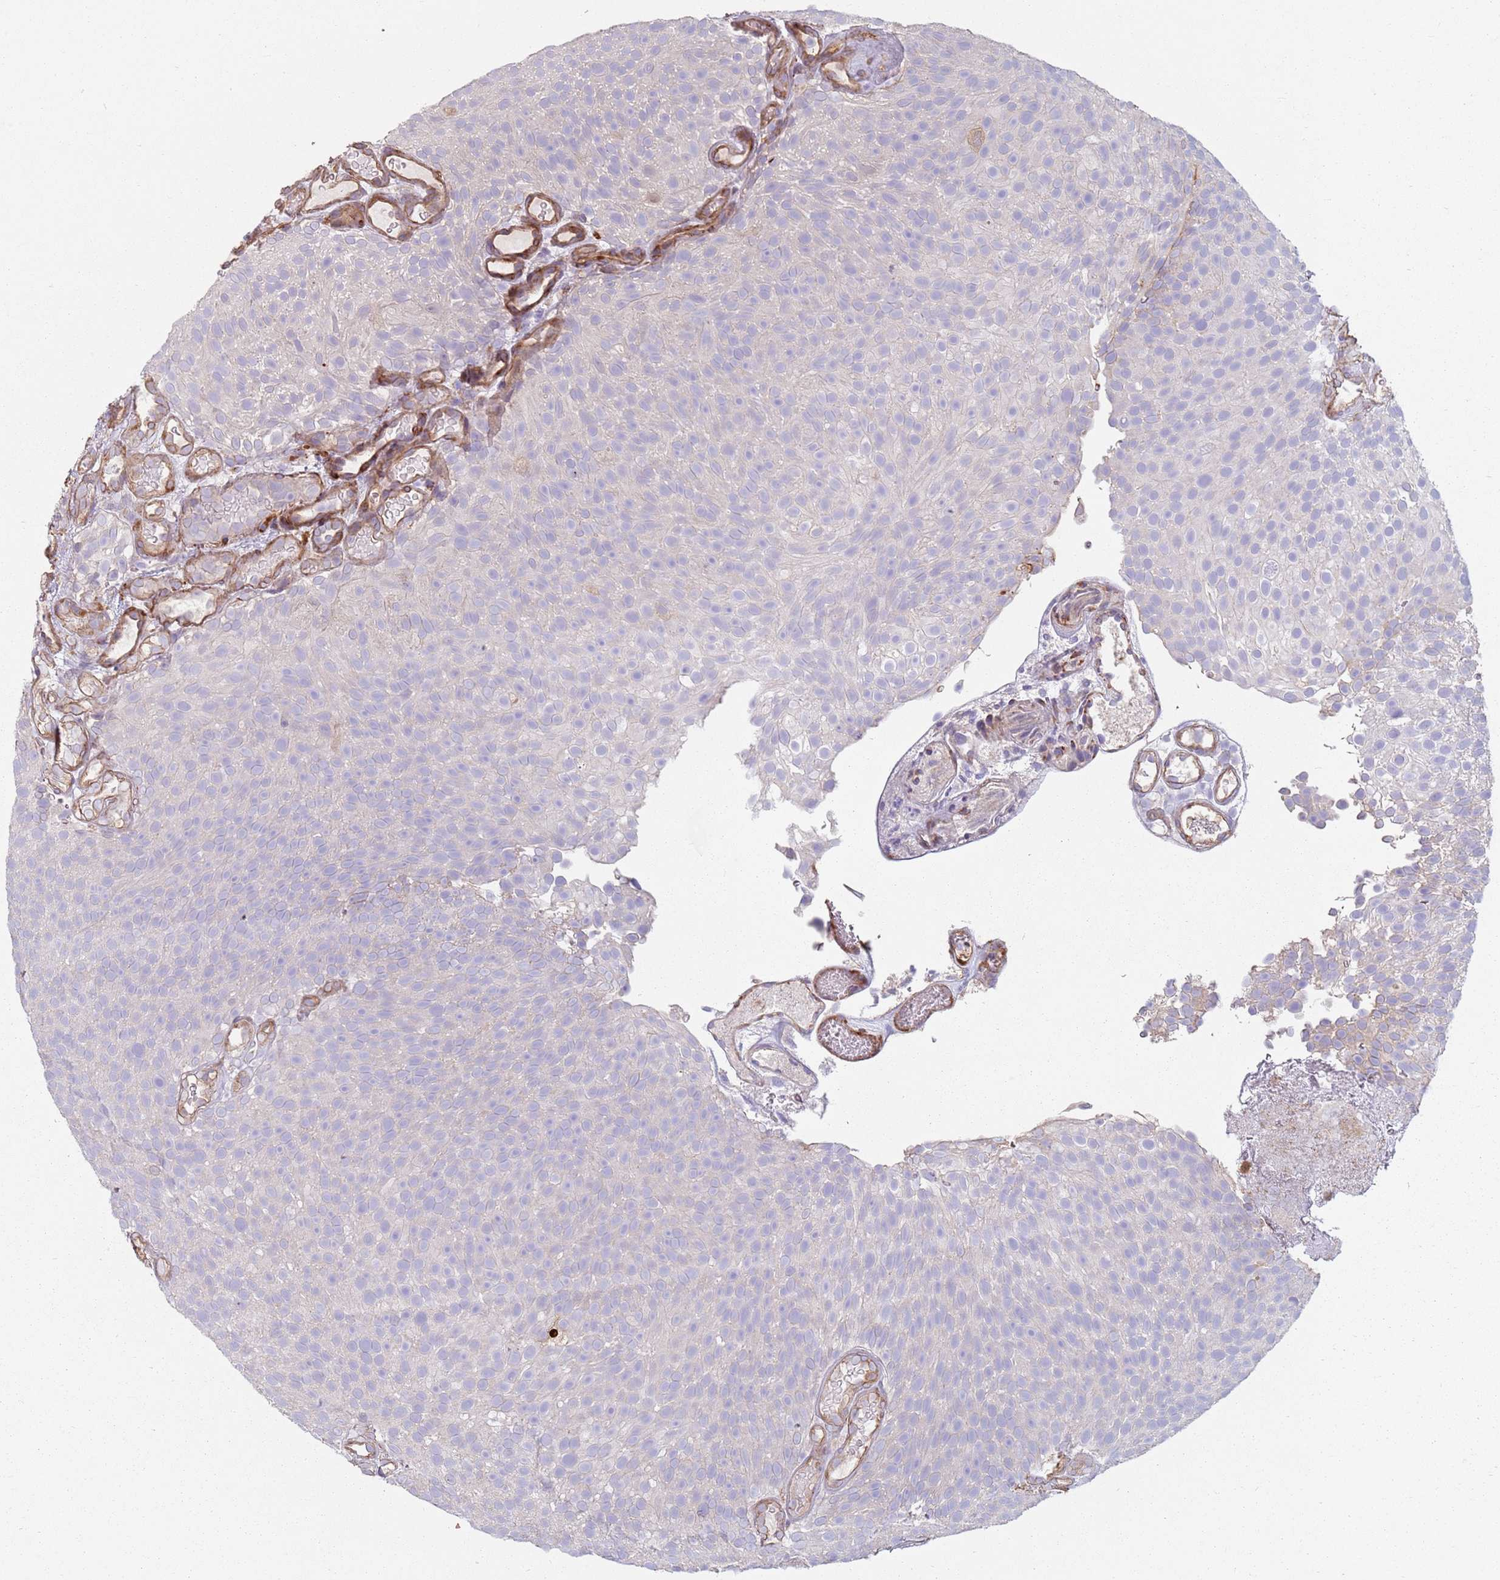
{"staining": {"intensity": "negative", "quantity": "none", "location": "none"}, "tissue": "urothelial cancer", "cell_type": "Tumor cells", "image_type": "cancer", "snomed": [{"axis": "morphology", "description": "Urothelial carcinoma, Low grade"}, {"axis": "topography", "description": "Urinary bladder"}], "caption": "A histopathology image of low-grade urothelial carcinoma stained for a protein demonstrates no brown staining in tumor cells.", "gene": "PHLPP2", "patient": {"sex": "male", "age": 78}}